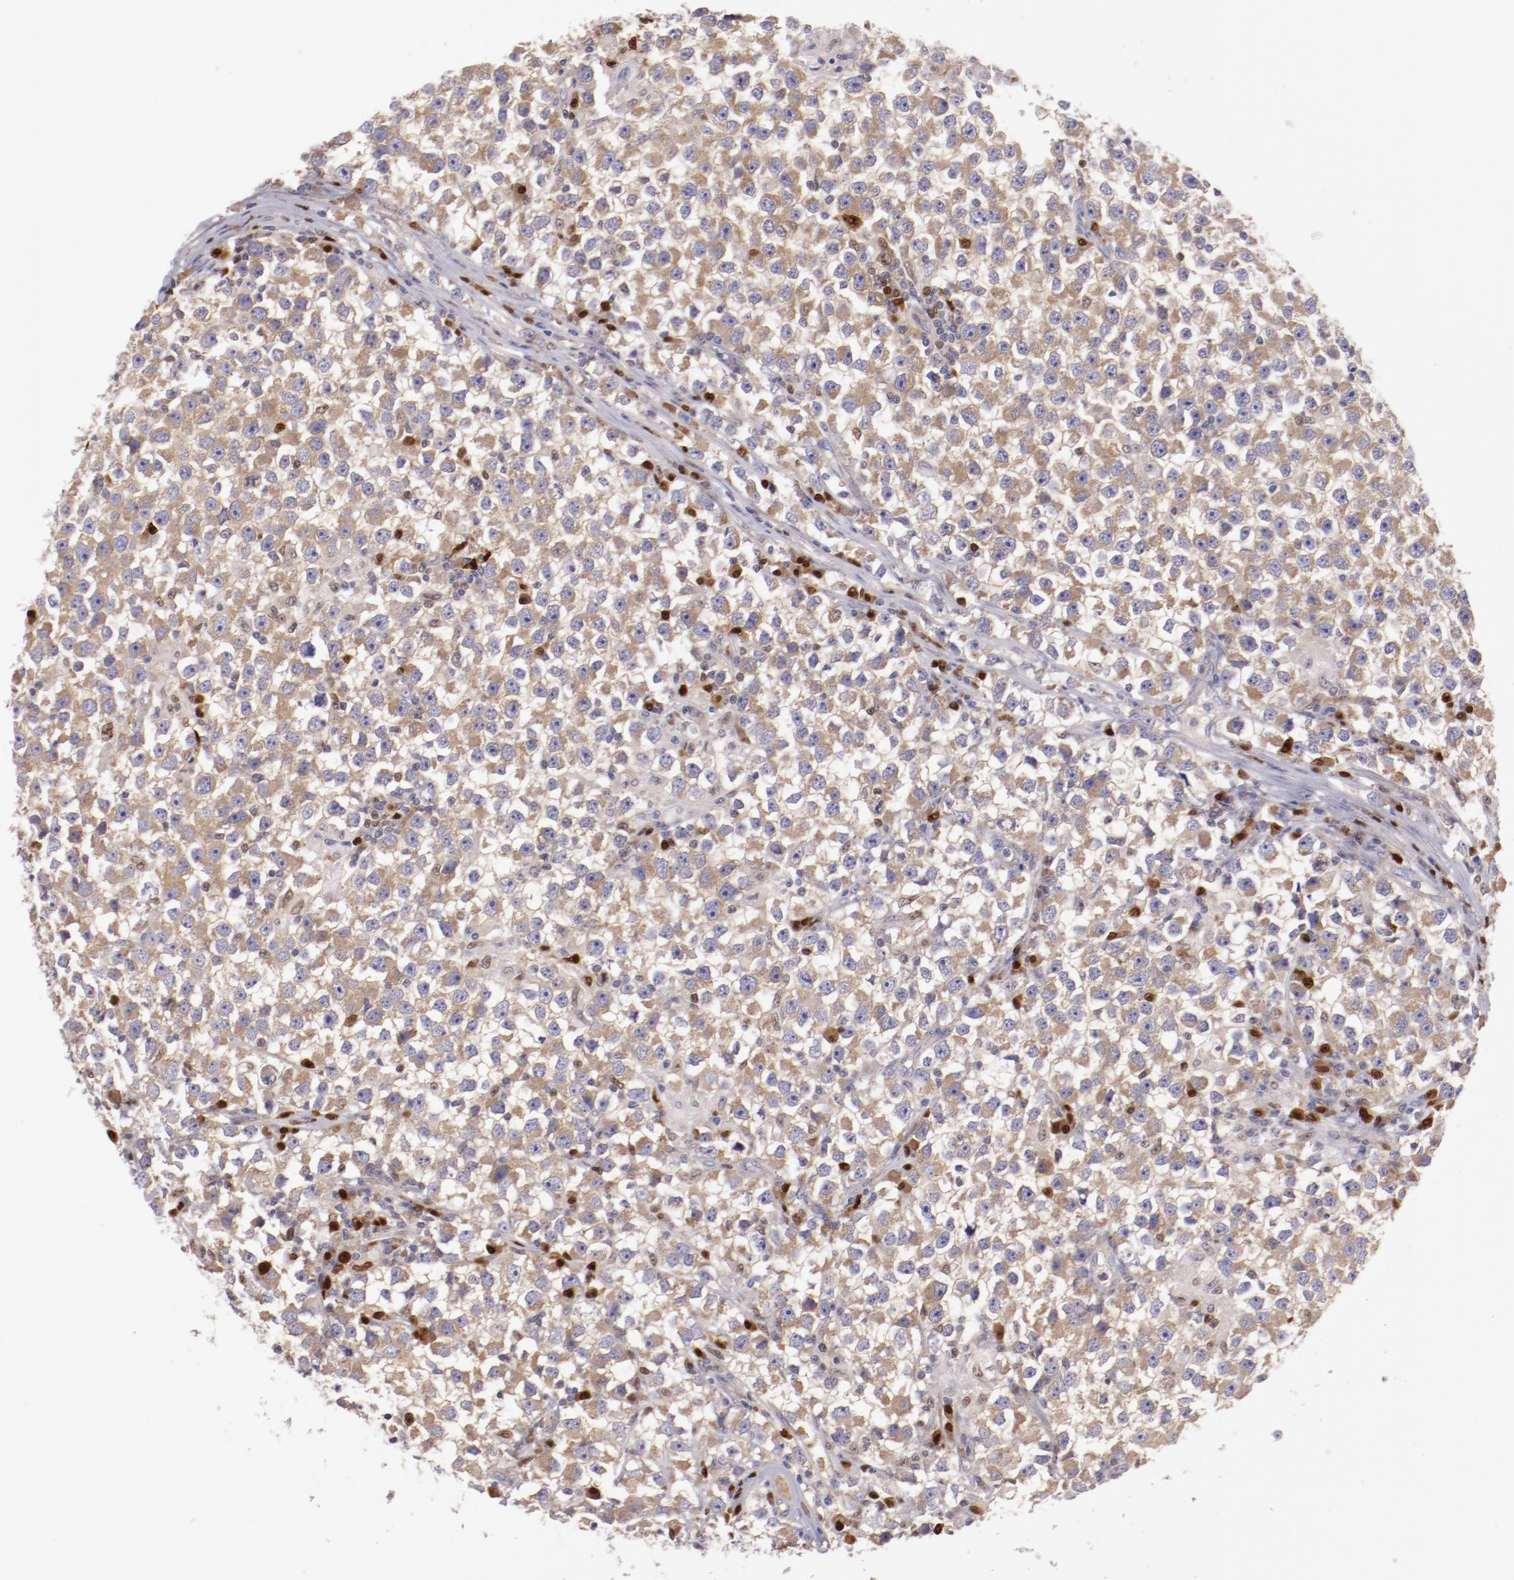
{"staining": {"intensity": "moderate", "quantity": ">75%", "location": "cytoplasmic/membranous"}, "tissue": "testis cancer", "cell_type": "Tumor cells", "image_type": "cancer", "snomed": [{"axis": "morphology", "description": "Seminoma, NOS"}, {"axis": "topography", "description": "Testis"}], "caption": "Seminoma (testis) was stained to show a protein in brown. There is medium levels of moderate cytoplasmic/membranous positivity in approximately >75% of tumor cells. (Stains: DAB in brown, nuclei in blue, Microscopy: brightfield microscopy at high magnification).", "gene": "IRF8", "patient": {"sex": "male", "age": 33}}